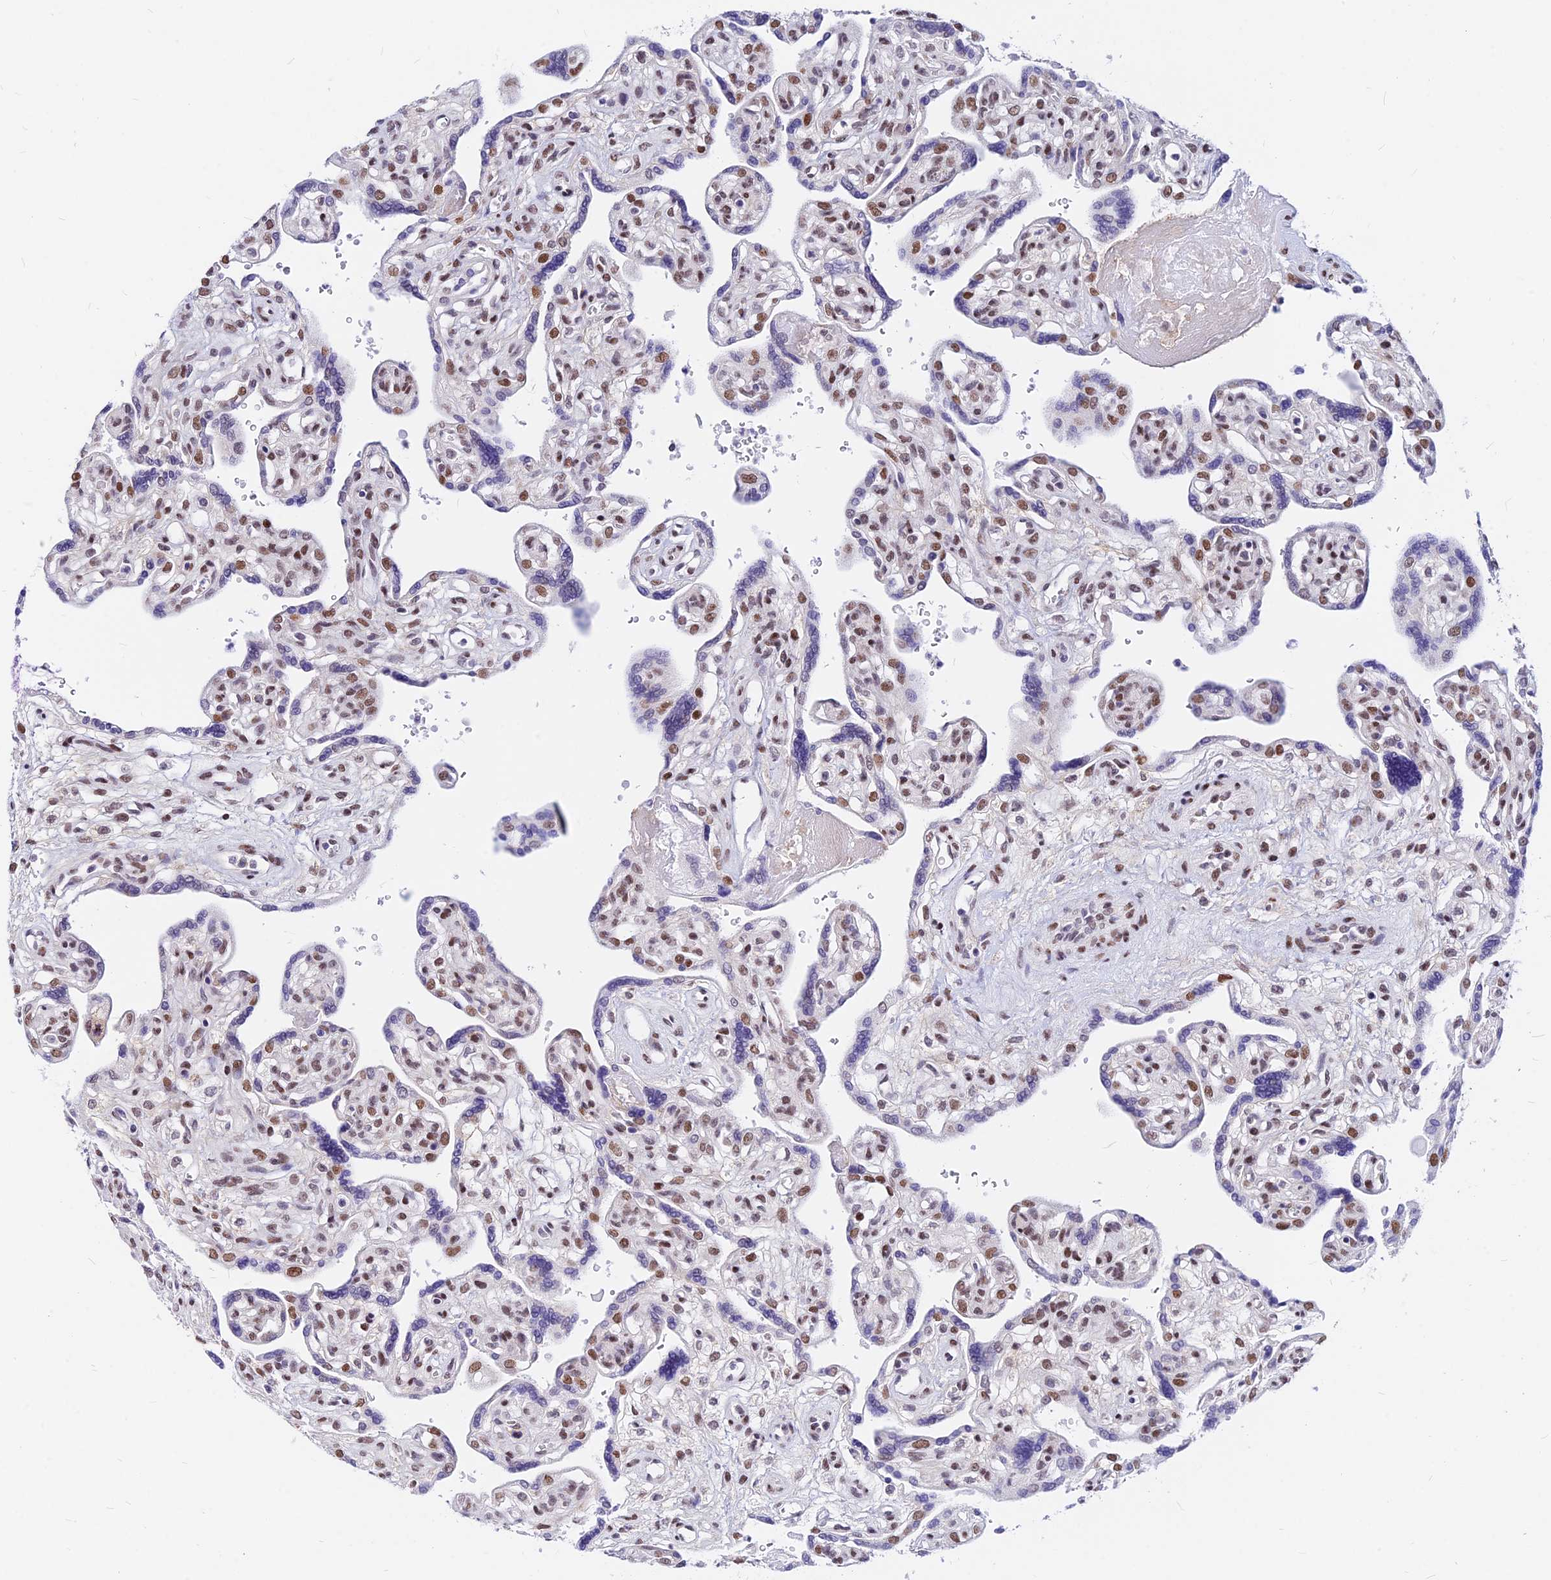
{"staining": {"intensity": "moderate", "quantity": "25%-75%", "location": "nuclear"}, "tissue": "placenta", "cell_type": "Trophoblastic cells", "image_type": "normal", "snomed": [{"axis": "morphology", "description": "Normal tissue, NOS"}, {"axis": "topography", "description": "Placenta"}], "caption": "IHC of unremarkable placenta displays medium levels of moderate nuclear positivity in approximately 25%-75% of trophoblastic cells.", "gene": "KCTD13", "patient": {"sex": "female", "age": 39}}